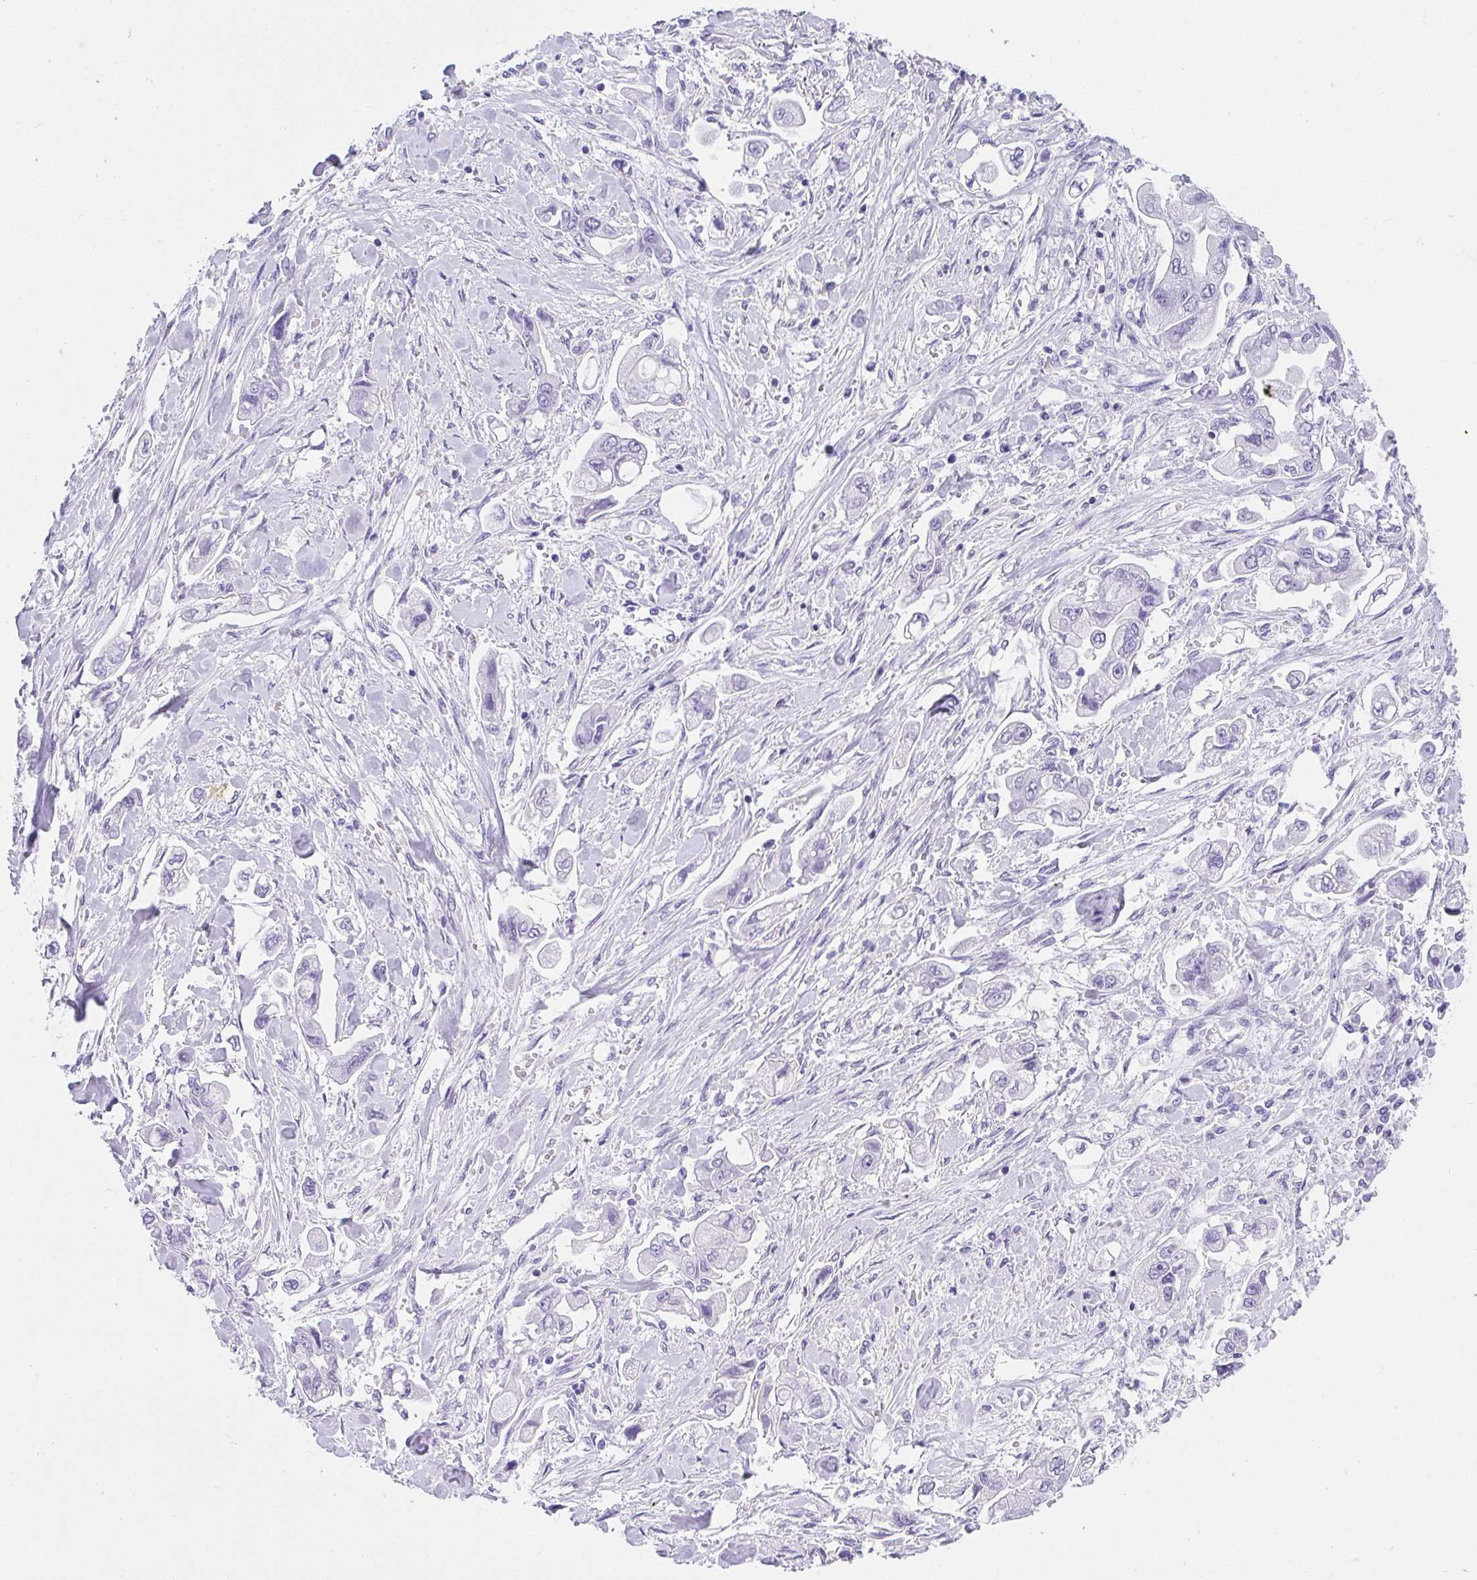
{"staining": {"intensity": "negative", "quantity": "none", "location": "none"}, "tissue": "stomach cancer", "cell_type": "Tumor cells", "image_type": "cancer", "snomed": [{"axis": "morphology", "description": "Adenocarcinoma, NOS"}, {"axis": "topography", "description": "Stomach"}], "caption": "The photomicrograph reveals no staining of tumor cells in stomach adenocarcinoma. Brightfield microscopy of immunohistochemistry (IHC) stained with DAB (3,3'-diaminobenzidine) (brown) and hematoxylin (blue), captured at high magnification.", "gene": "AVIL", "patient": {"sex": "male", "age": 62}}